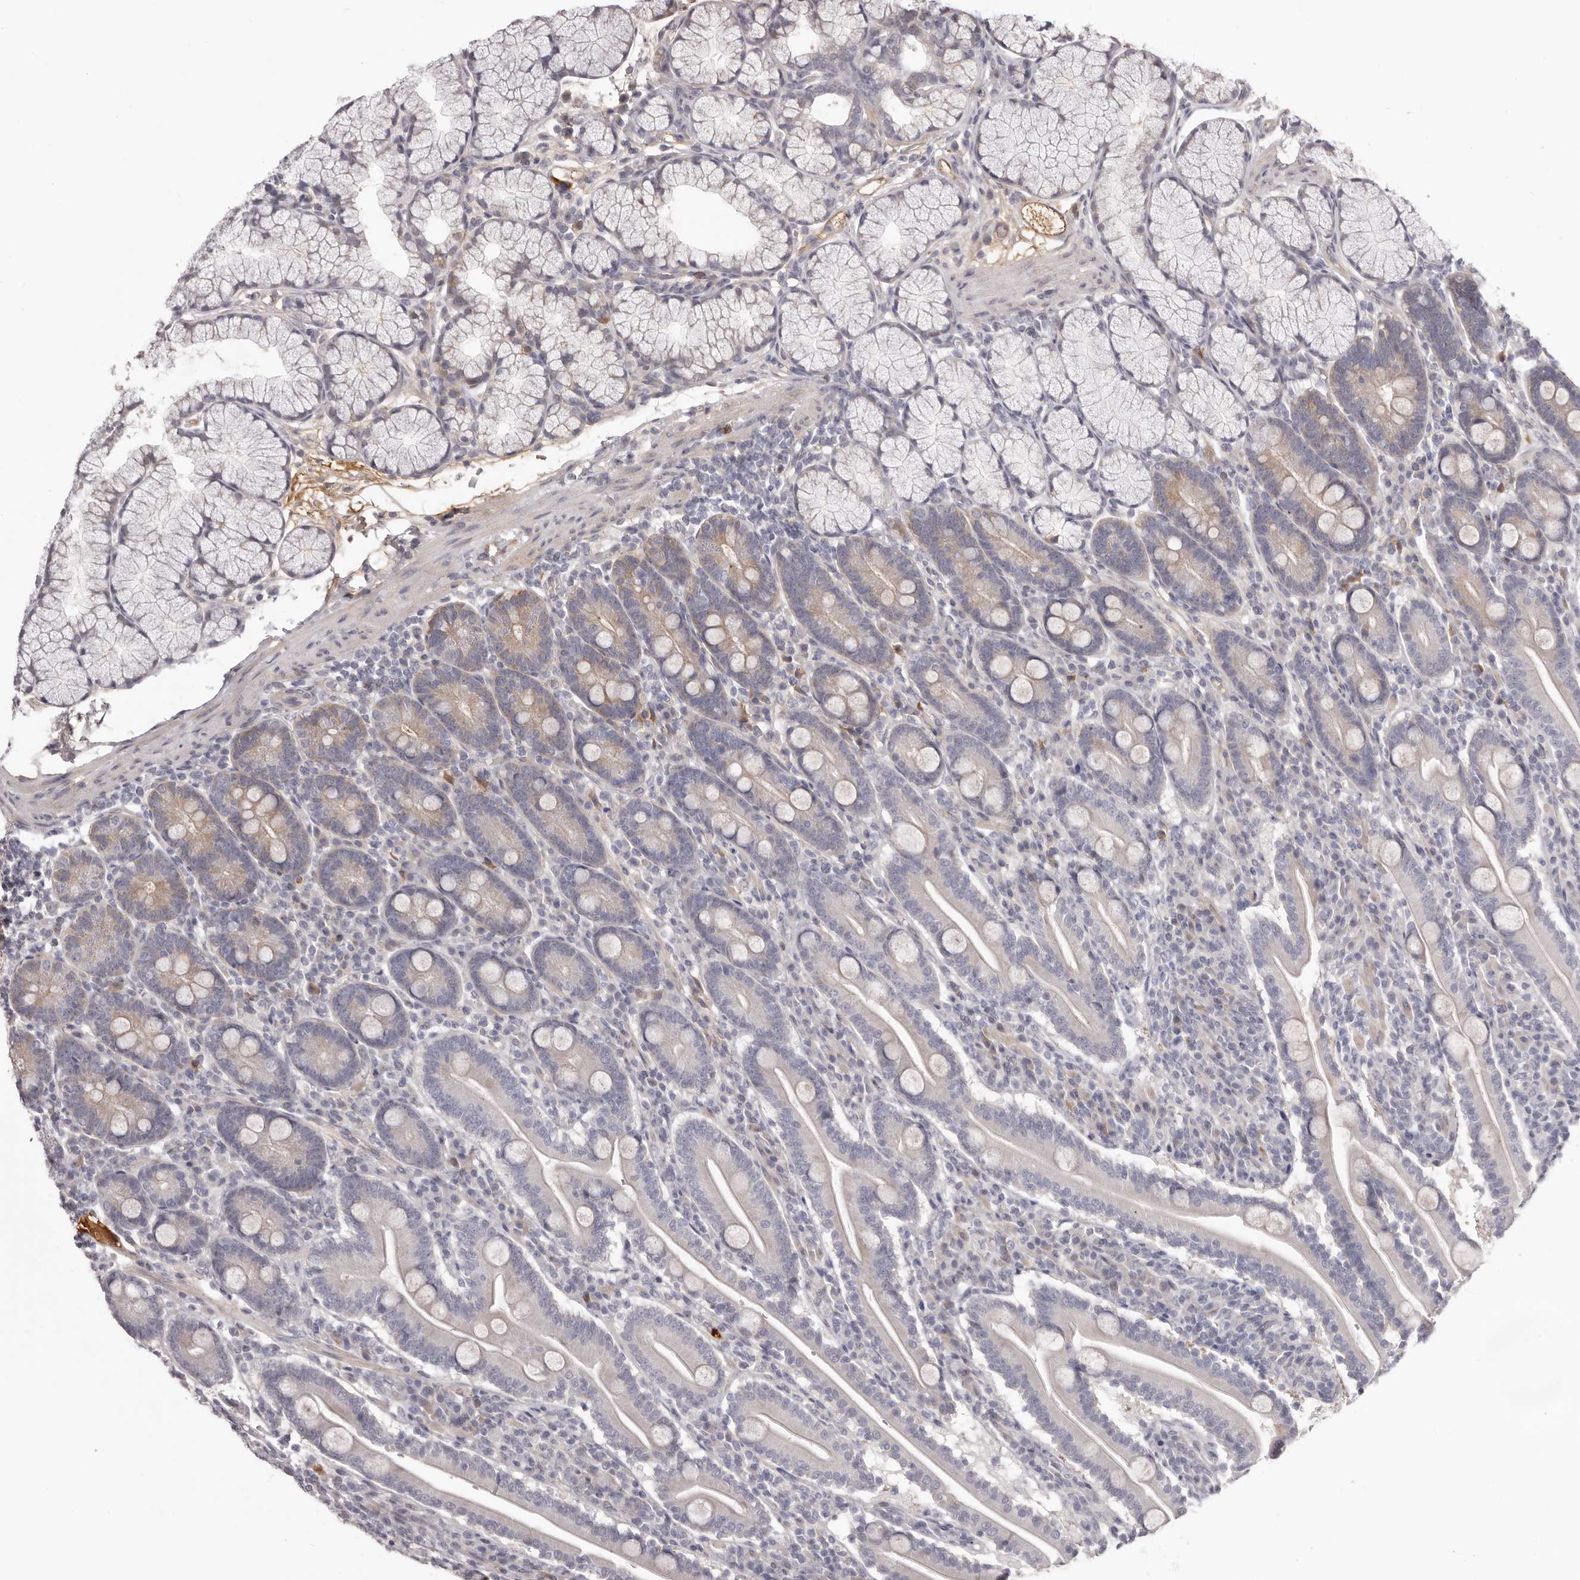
{"staining": {"intensity": "weak", "quantity": "<25%", "location": "cytoplasmic/membranous"}, "tissue": "duodenum", "cell_type": "Glandular cells", "image_type": "normal", "snomed": [{"axis": "morphology", "description": "Normal tissue, NOS"}, {"axis": "topography", "description": "Duodenum"}], "caption": "A histopathology image of duodenum stained for a protein reveals no brown staining in glandular cells. Nuclei are stained in blue.", "gene": "OTUD3", "patient": {"sex": "male", "age": 35}}